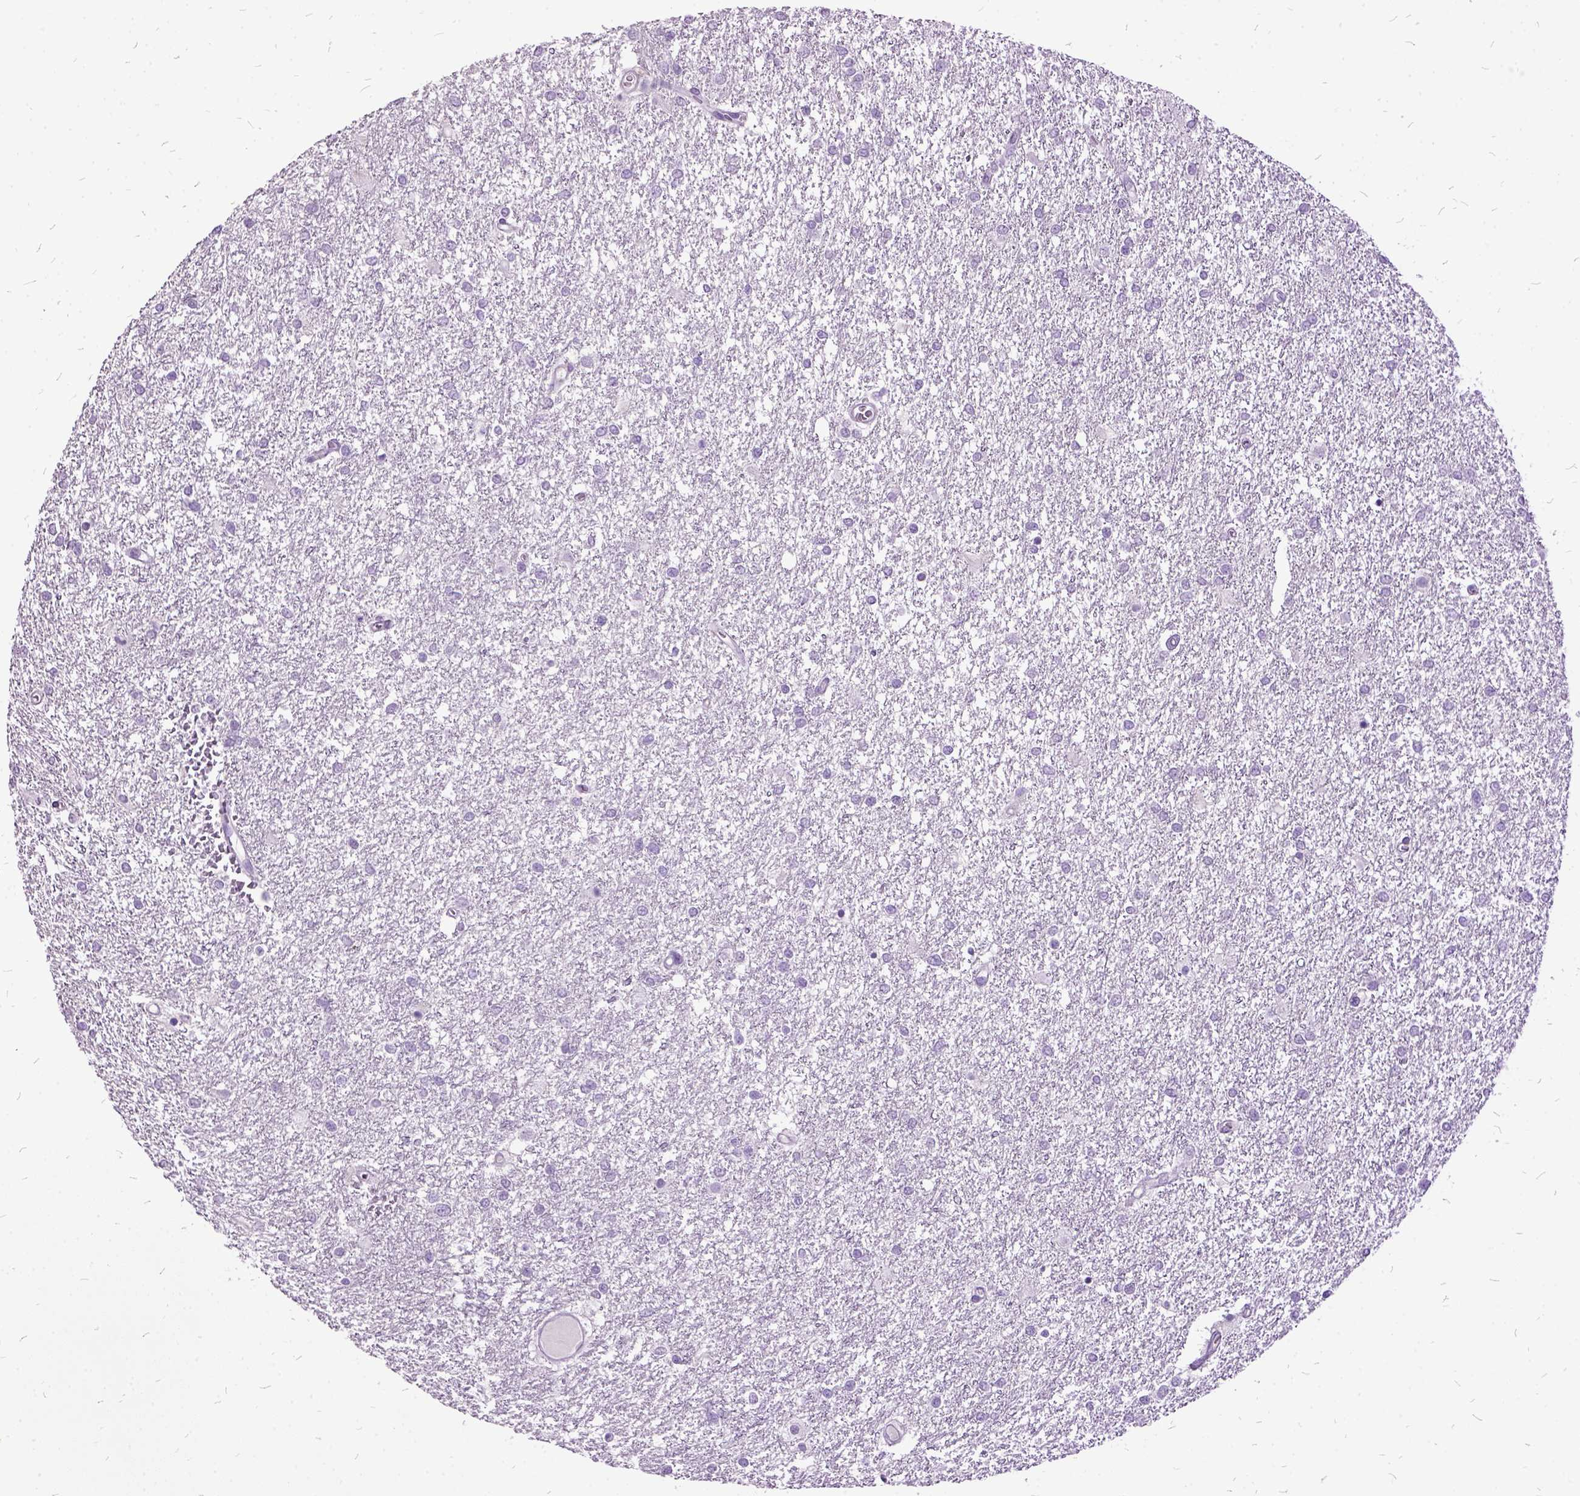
{"staining": {"intensity": "negative", "quantity": "none", "location": "none"}, "tissue": "glioma", "cell_type": "Tumor cells", "image_type": "cancer", "snomed": [{"axis": "morphology", "description": "Glioma, malignant, High grade"}, {"axis": "topography", "description": "Brain"}], "caption": "Malignant glioma (high-grade) stained for a protein using immunohistochemistry (IHC) demonstrates no staining tumor cells.", "gene": "MME", "patient": {"sex": "female", "age": 61}}